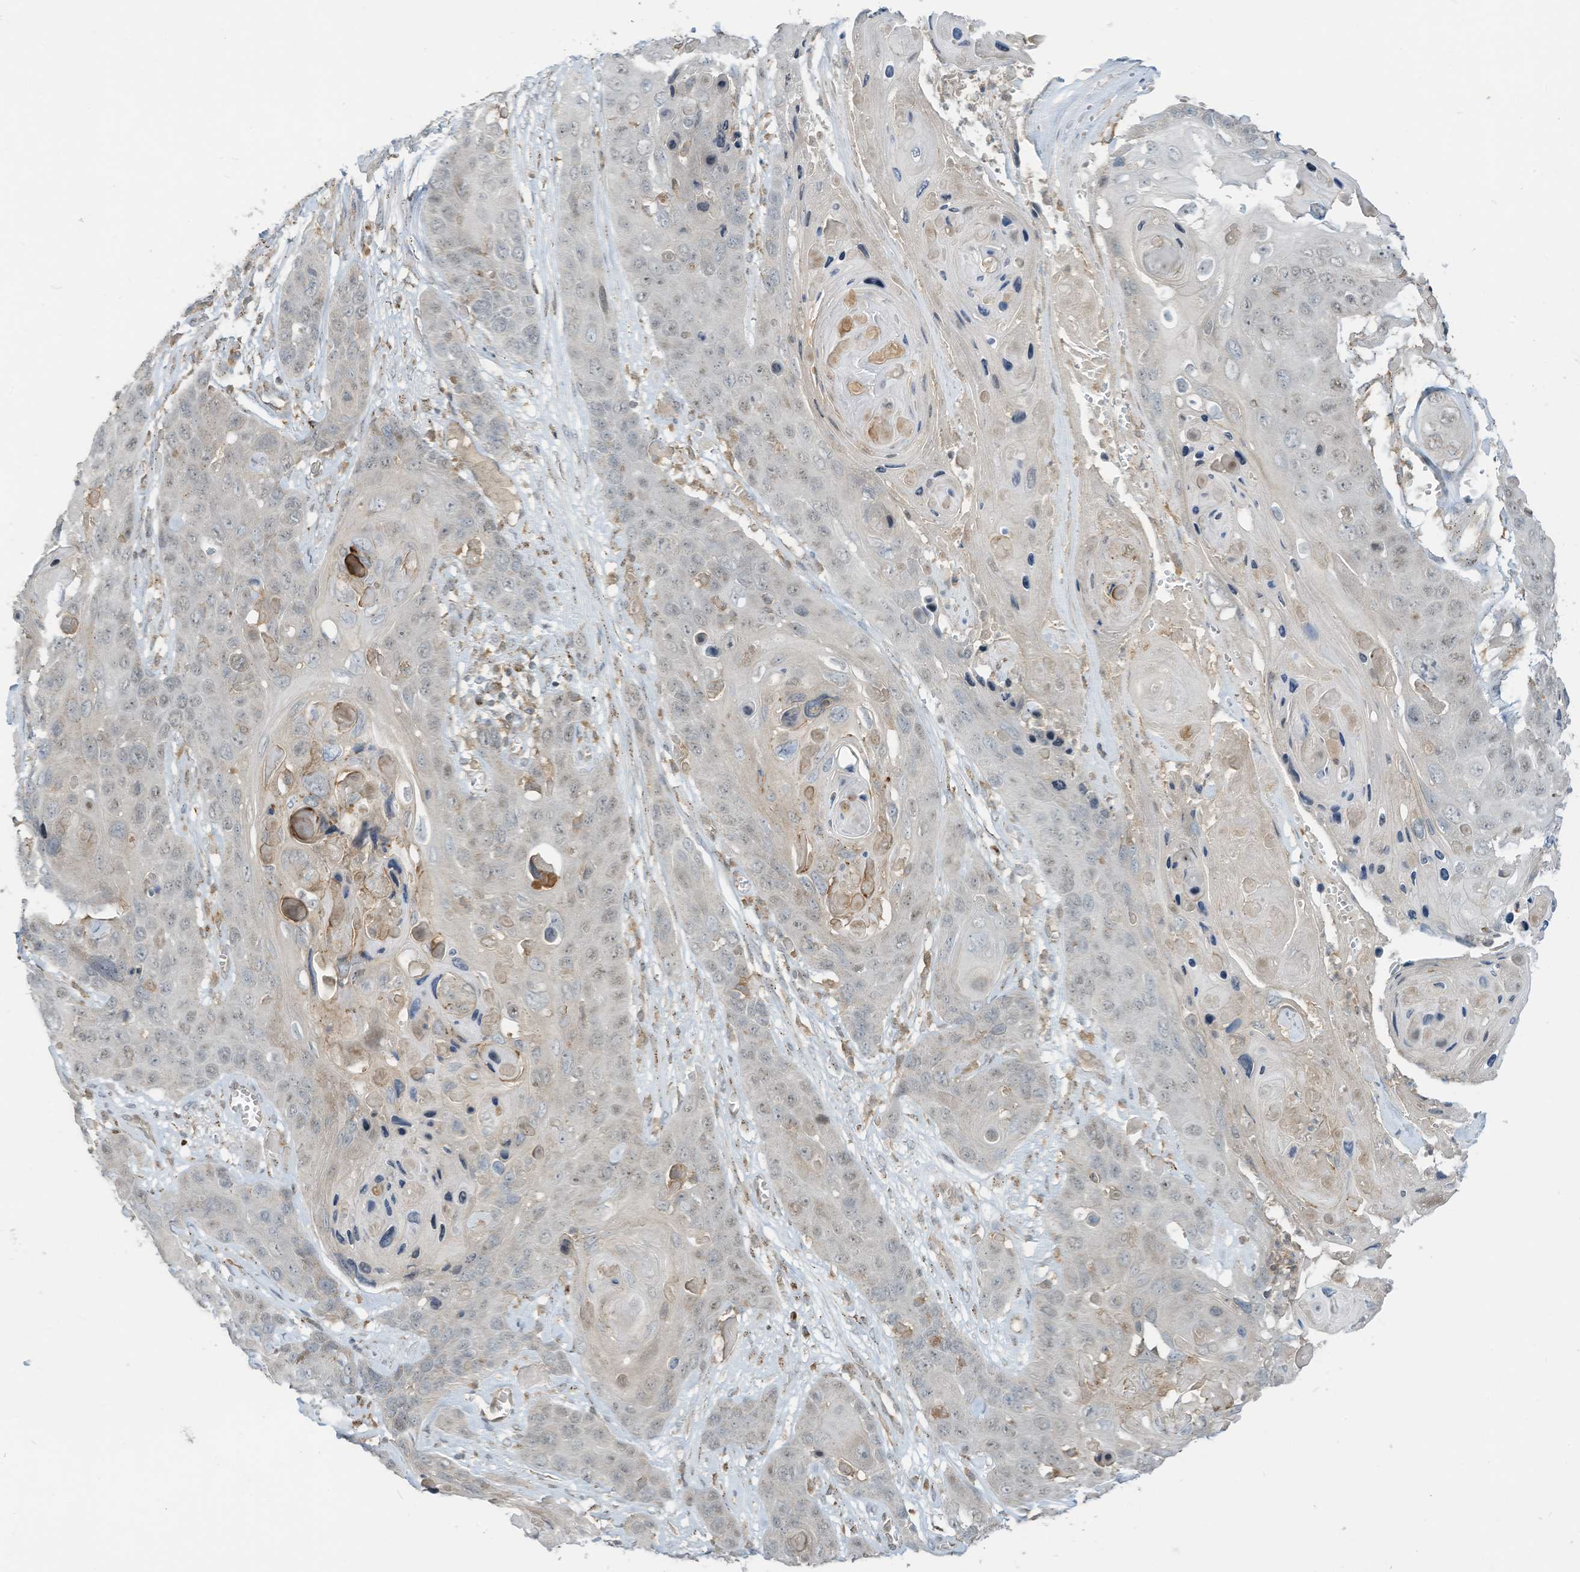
{"staining": {"intensity": "weak", "quantity": "<25%", "location": "nuclear"}, "tissue": "skin cancer", "cell_type": "Tumor cells", "image_type": "cancer", "snomed": [{"axis": "morphology", "description": "Squamous cell carcinoma, NOS"}, {"axis": "topography", "description": "Skin"}], "caption": "The image demonstrates no staining of tumor cells in skin cancer.", "gene": "PARVG", "patient": {"sex": "male", "age": 55}}